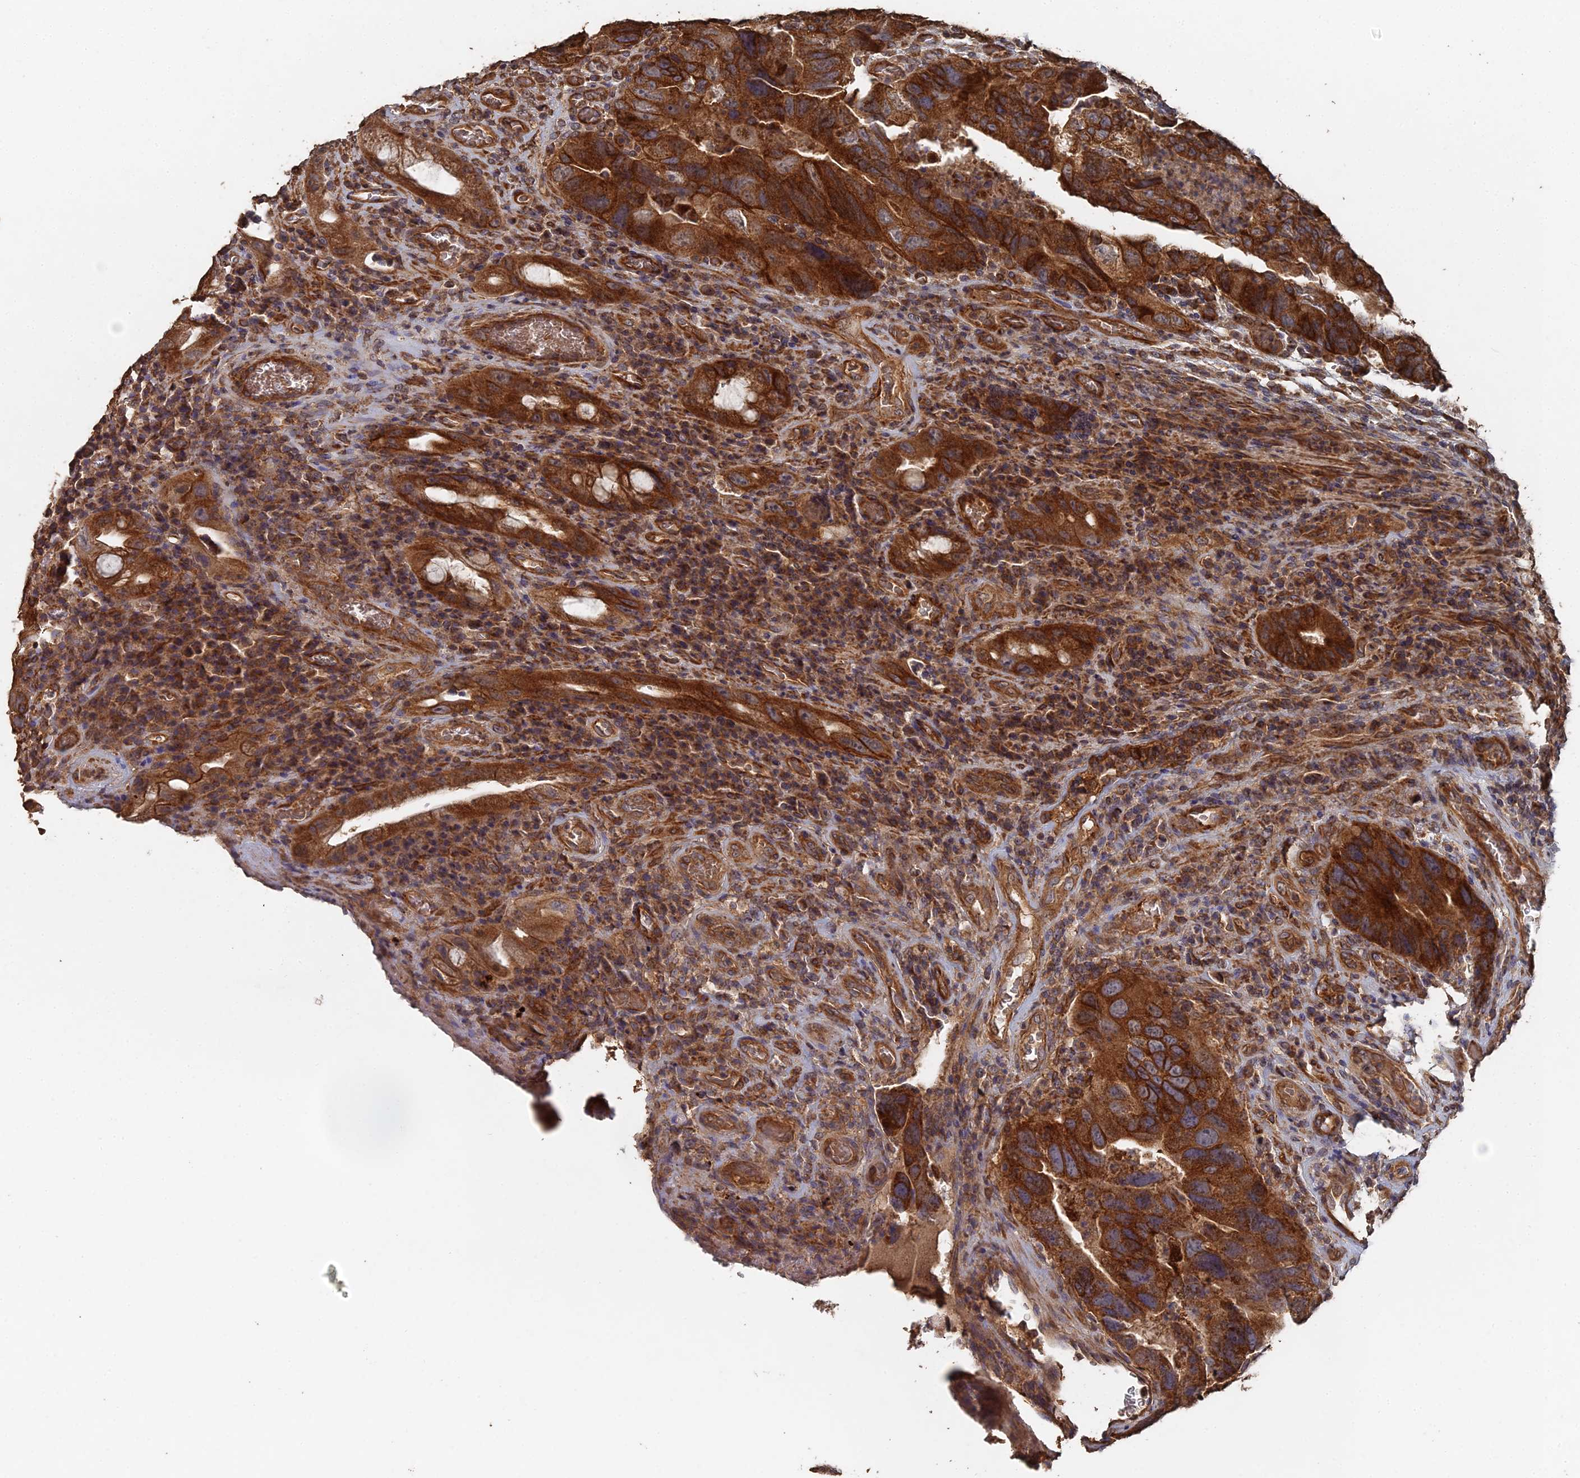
{"staining": {"intensity": "strong", "quantity": ">75%", "location": "cytoplasmic/membranous"}, "tissue": "colorectal cancer", "cell_type": "Tumor cells", "image_type": "cancer", "snomed": [{"axis": "morphology", "description": "Adenocarcinoma, NOS"}, {"axis": "topography", "description": "Rectum"}], "caption": "Immunohistochemistry (IHC) image of neoplastic tissue: human colorectal cancer (adenocarcinoma) stained using IHC reveals high levels of strong protein expression localized specifically in the cytoplasmic/membranous of tumor cells, appearing as a cytoplasmic/membranous brown color.", "gene": "SPANXN4", "patient": {"sex": "male", "age": 63}}